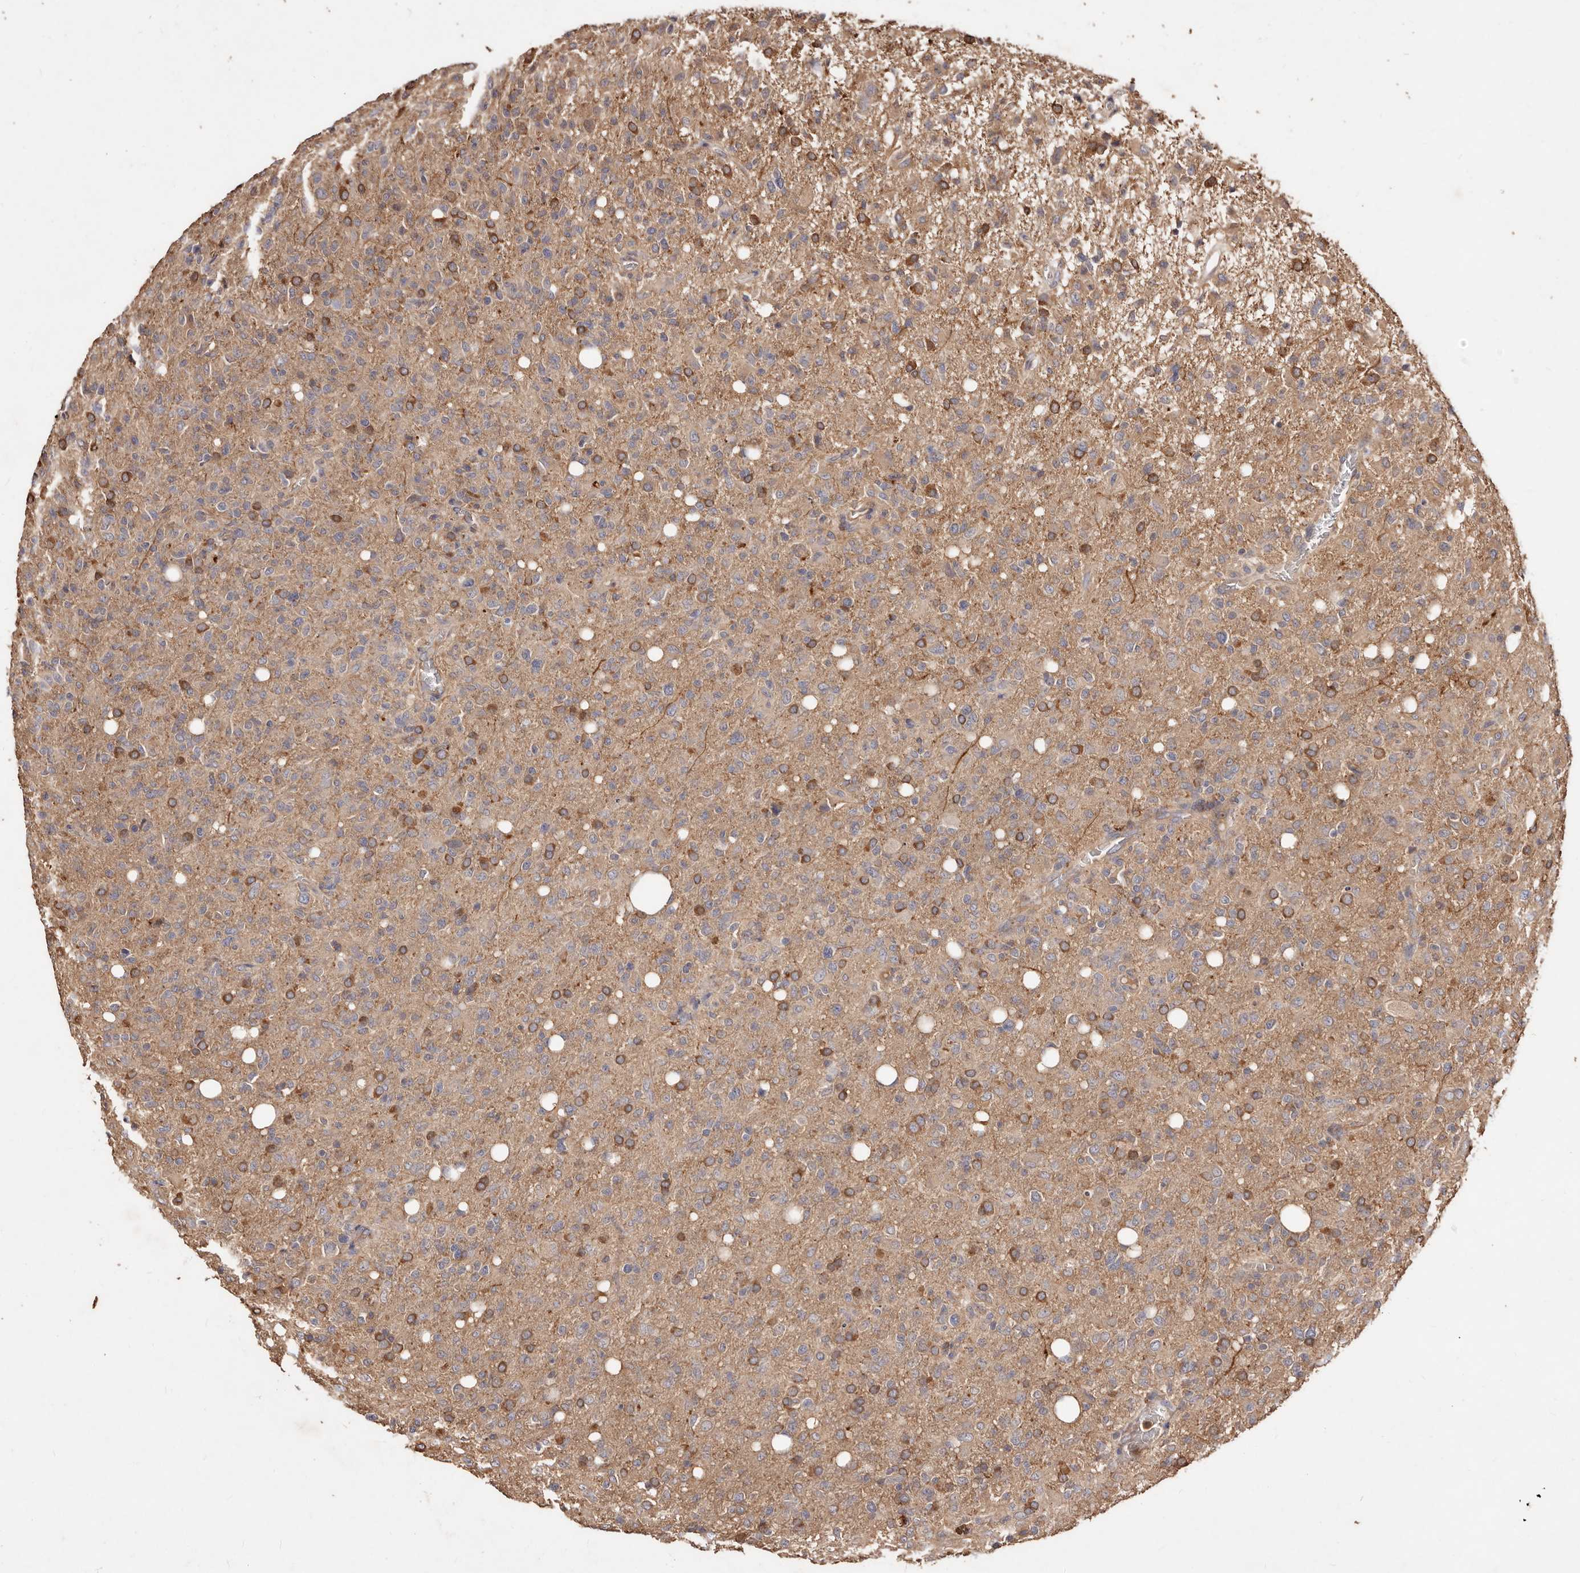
{"staining": {"intensity": "negative", "quantity": "none", "location": "none"}, "tissue": "glioma", "cell_type": "Tumor cells", "image_type": "cancer", "snomed": [{"axis": "morphology", "description": "Glioma, malignant, High grade"}, {"axis": "topography", "description": "Brain"}], "caption": "The image reveals no staining of tumor cells in glioma. (Brightfield microscopy of DAB IHC at high magnification).", "gene": "CCL14", "patient": {"sex": "female", "age": 57}}